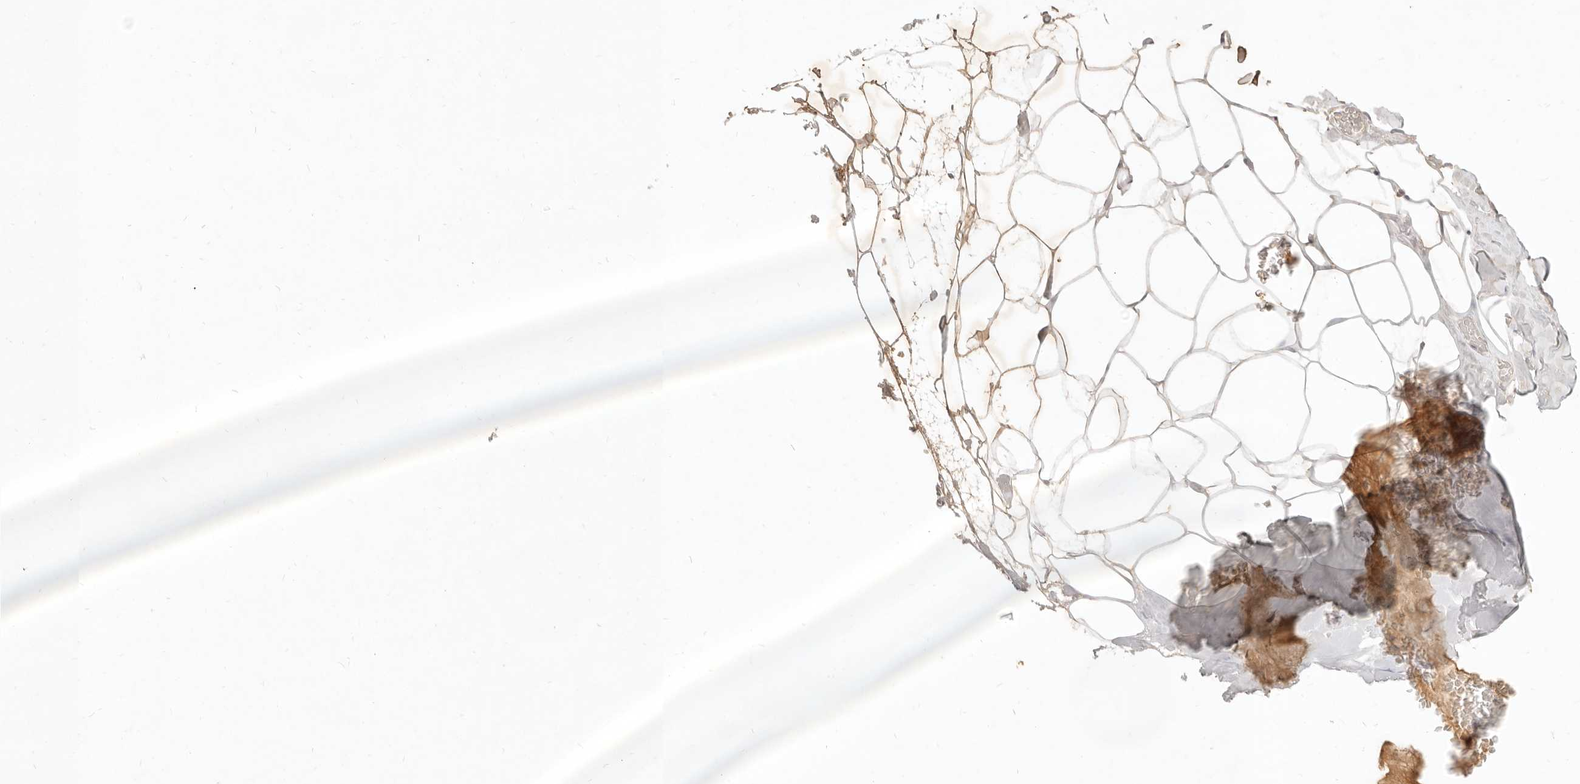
{"staining": {"intensity": "moderate", "quantity": "25%-75%", "location": "cytoplasmic/membranous"}, "tissue": "adipose tissue", "cell_type": "Adipocytes", "image_type": "normal", "snomed": [{"axis": "morphology", "description": "Normal tissue, NOS"}, {"axis": "morphology", "description": "Fibrosis, NOS"}, {"axis": "topography", "description": "Breast"}, {"axis": "topography", "description": "Adipose tissue"}], "caption": "IHC photomicrograph of benign adipose tissue: human adipose tissue stained using immunohistochemistry (IHC) exhibits medium levels of moderate protein expression localized specifically in the cytoplasmic/membranous of adipocytes, appearing as a cytoplasmic/membranous brown color.", "gene": "UBXN11", "patient": {"sex": "female", "age": 39}}